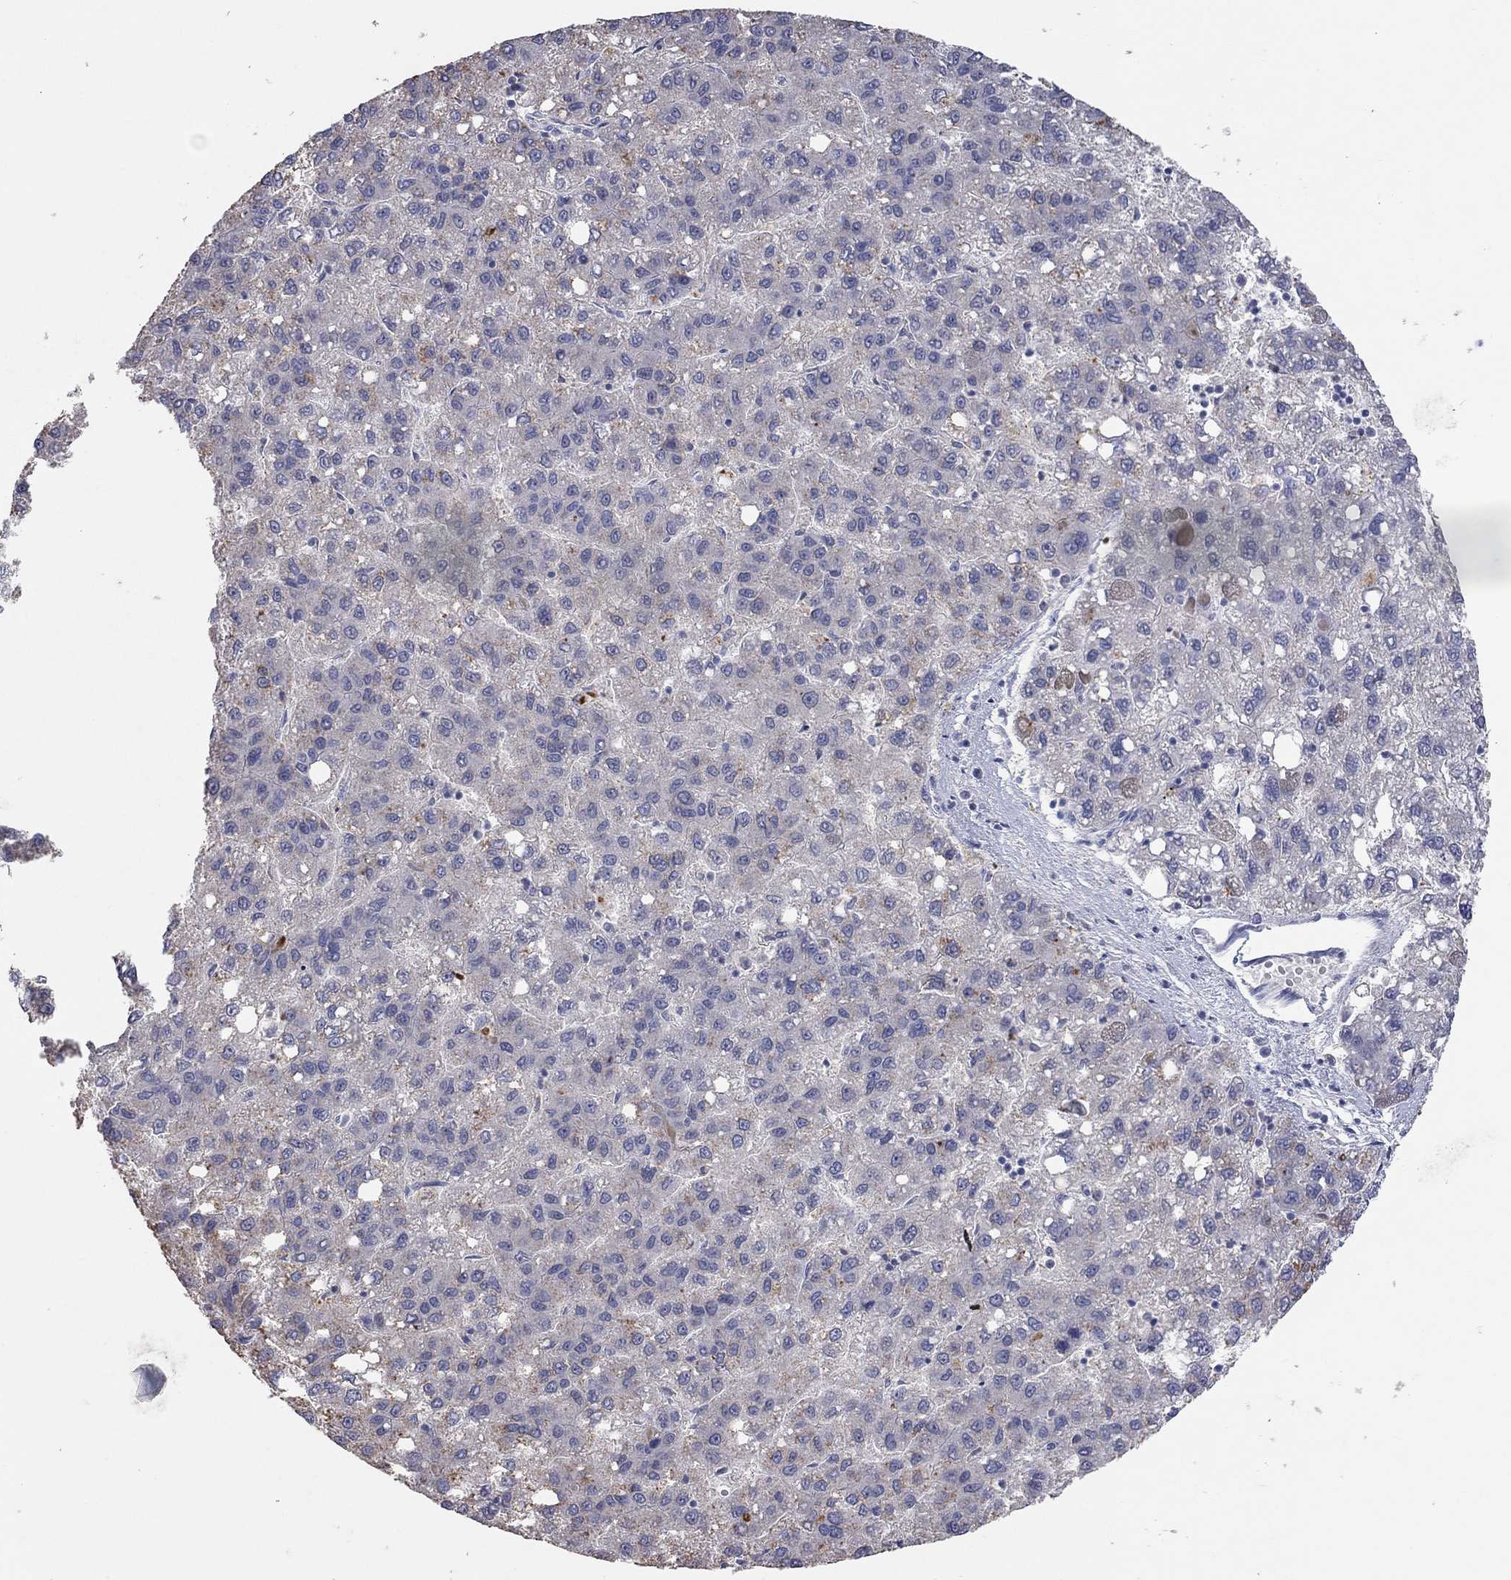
{"staining": {"intensity": "negative", "quantity": "none", "location": "none"}, "tissue": "liver cancer", "cell_type": "Tumor cells", "image_type": "cancer", "snomed": [{"axis": "morphology", "description": "Carcinoma, Hepatocellular, NOS"}, {"axis": "topography", "description": "Liver"}], "caption": "The immunohistochemistry image has no significant positivity in tumor cells of liver hepatocellular carcinoma tissue.", "gene": "MMP13", "patient": {"sex": "female", "age": 82}}